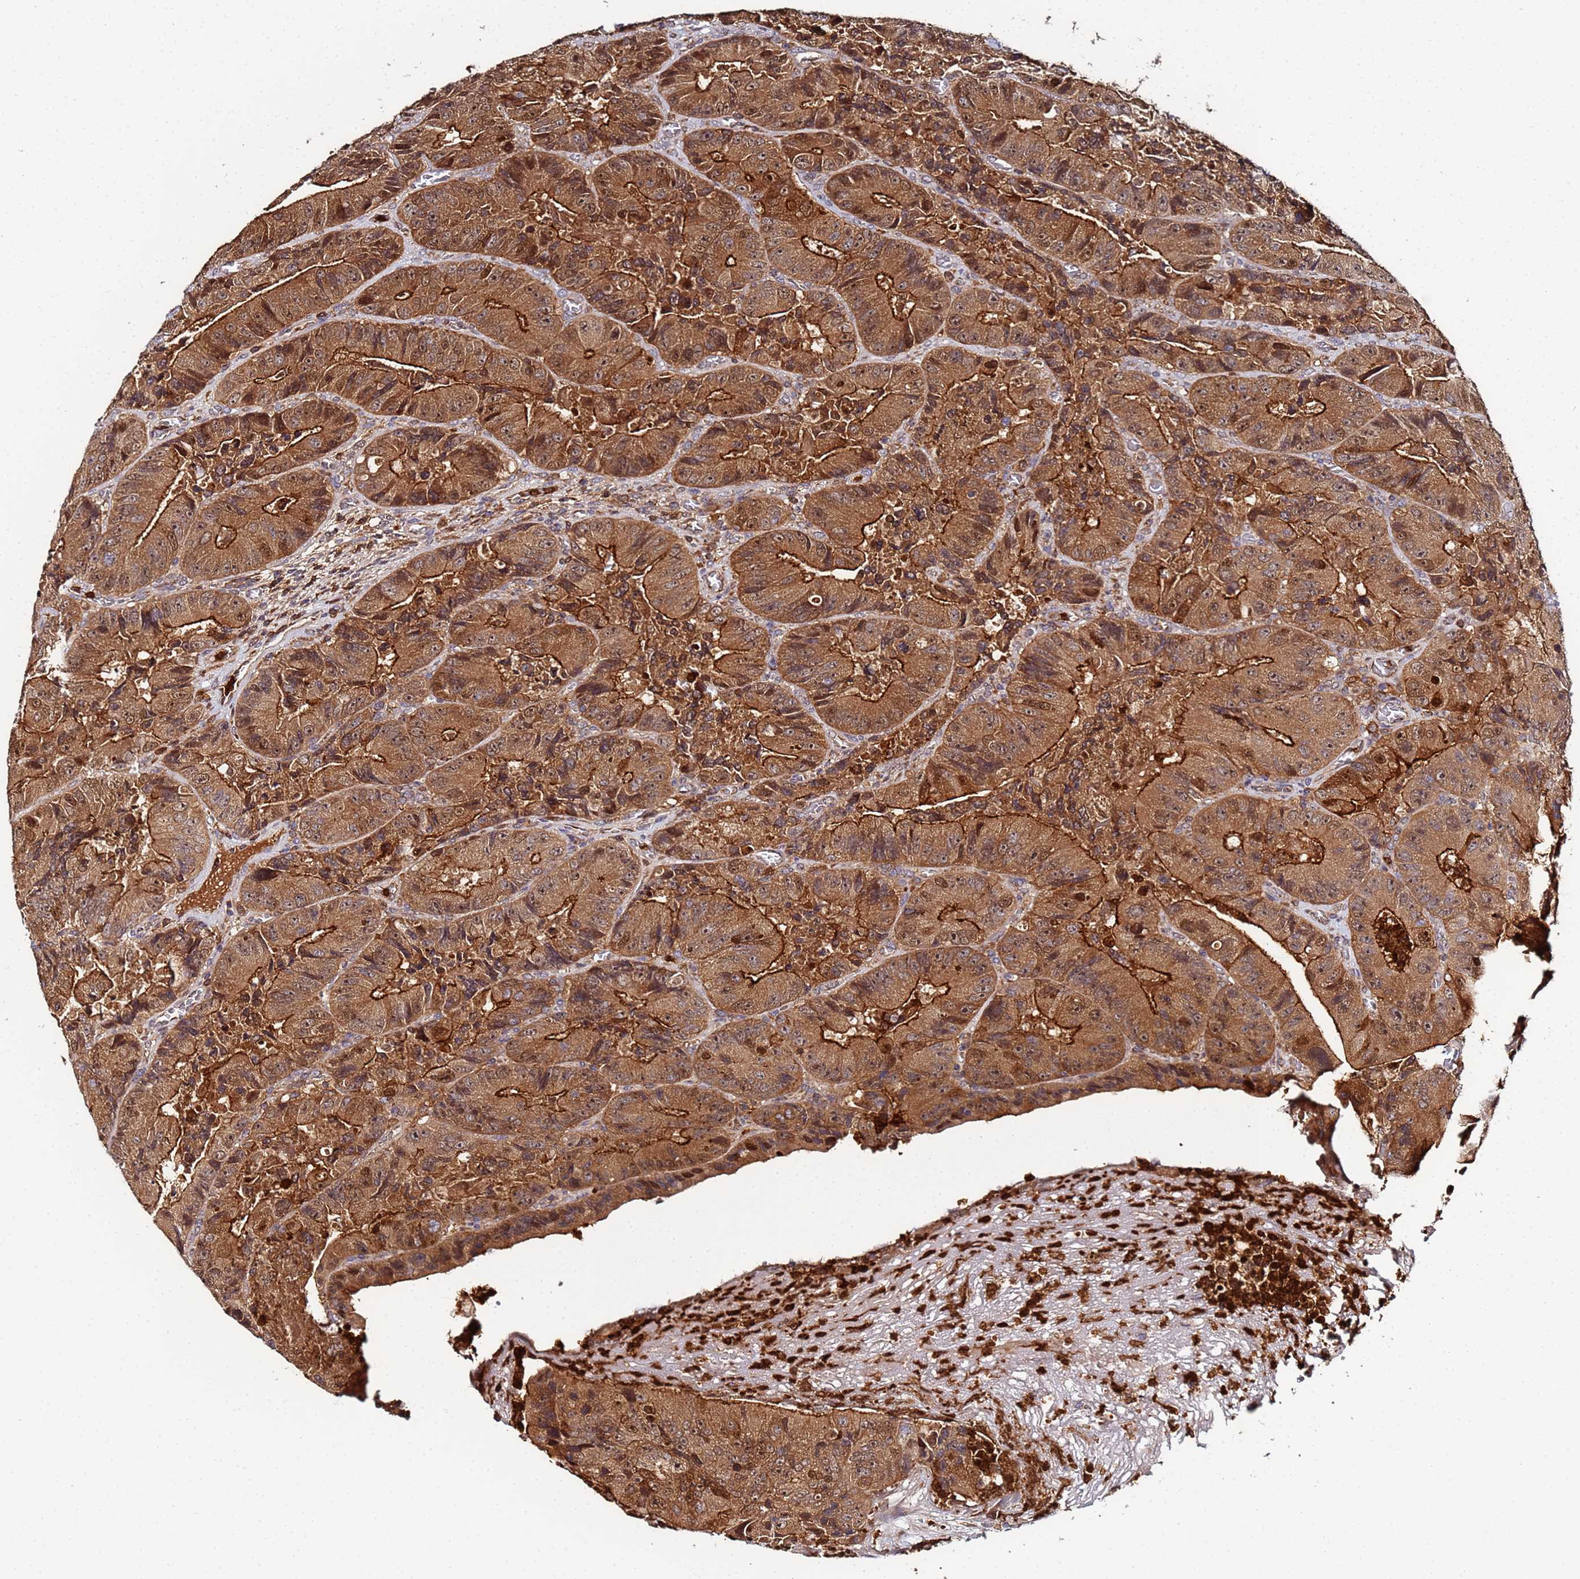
{"staining": {"intensity": "strong", "quantity": ">75%", "location": "cytoplasmic/membranous,nuclear"}, "tissue": "colorectal cancer", "cell_type": "Tumor cells", "image_type": "cancer", "snomed": [{"axis": "morphology", "description": "Adenocarcinoma, NOS"}, {"axis": "topography", "description": "Colon"}], "caption": "Colorectal cancer (adenocarcinoma) stained with a brown dye exhibits strong cytoplasmic/membranous and nuclear positive staining in about >75% of tumor cells.", "gene": "CCDC127", "patient": {"sex": "female", "age": 86}}